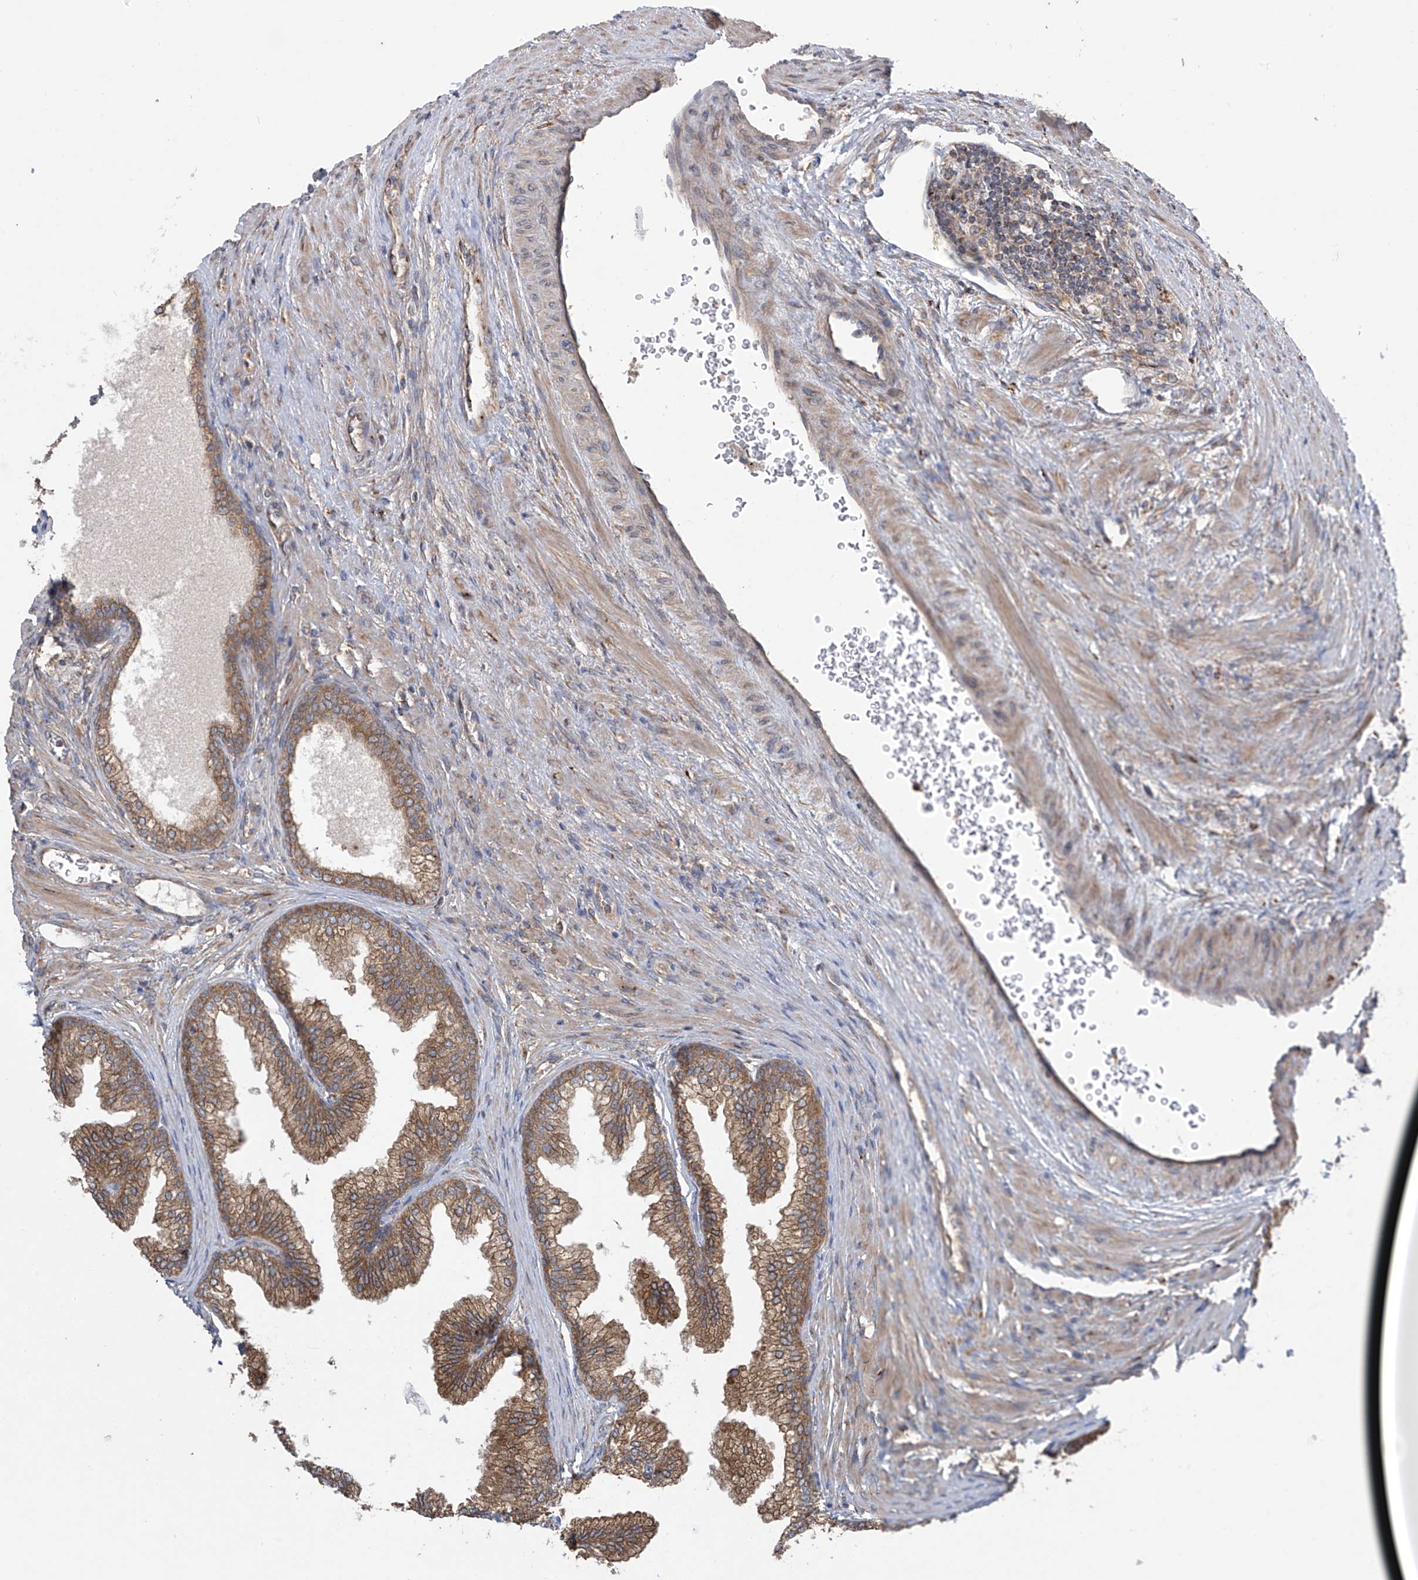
{"staining": {"intensity": "moderate", "quantity": ">75%", "location": "cytoplasmic/membranous"}, "tissue": "prostate", "cell_type": "Glandular cells", "image_type": "normal", "snomed": [{"axis": "morphology", "description": "Normal tissue, NOS"}, {"axis": "topography", "description": "Prostate"}], "caption": "Brown immunohistochemical staining in benign prostate shows moderate cytoplasmic/membranous positivity in about >75% of glandular cells. Using DAB (3,3'-diaminobenzidine) (brown) and hematoxylin (blue) stains, captured at high magnification using brightfield microscopy.", "gene": "PNPT1", "patient": {"sex": "male", "age": 76}}